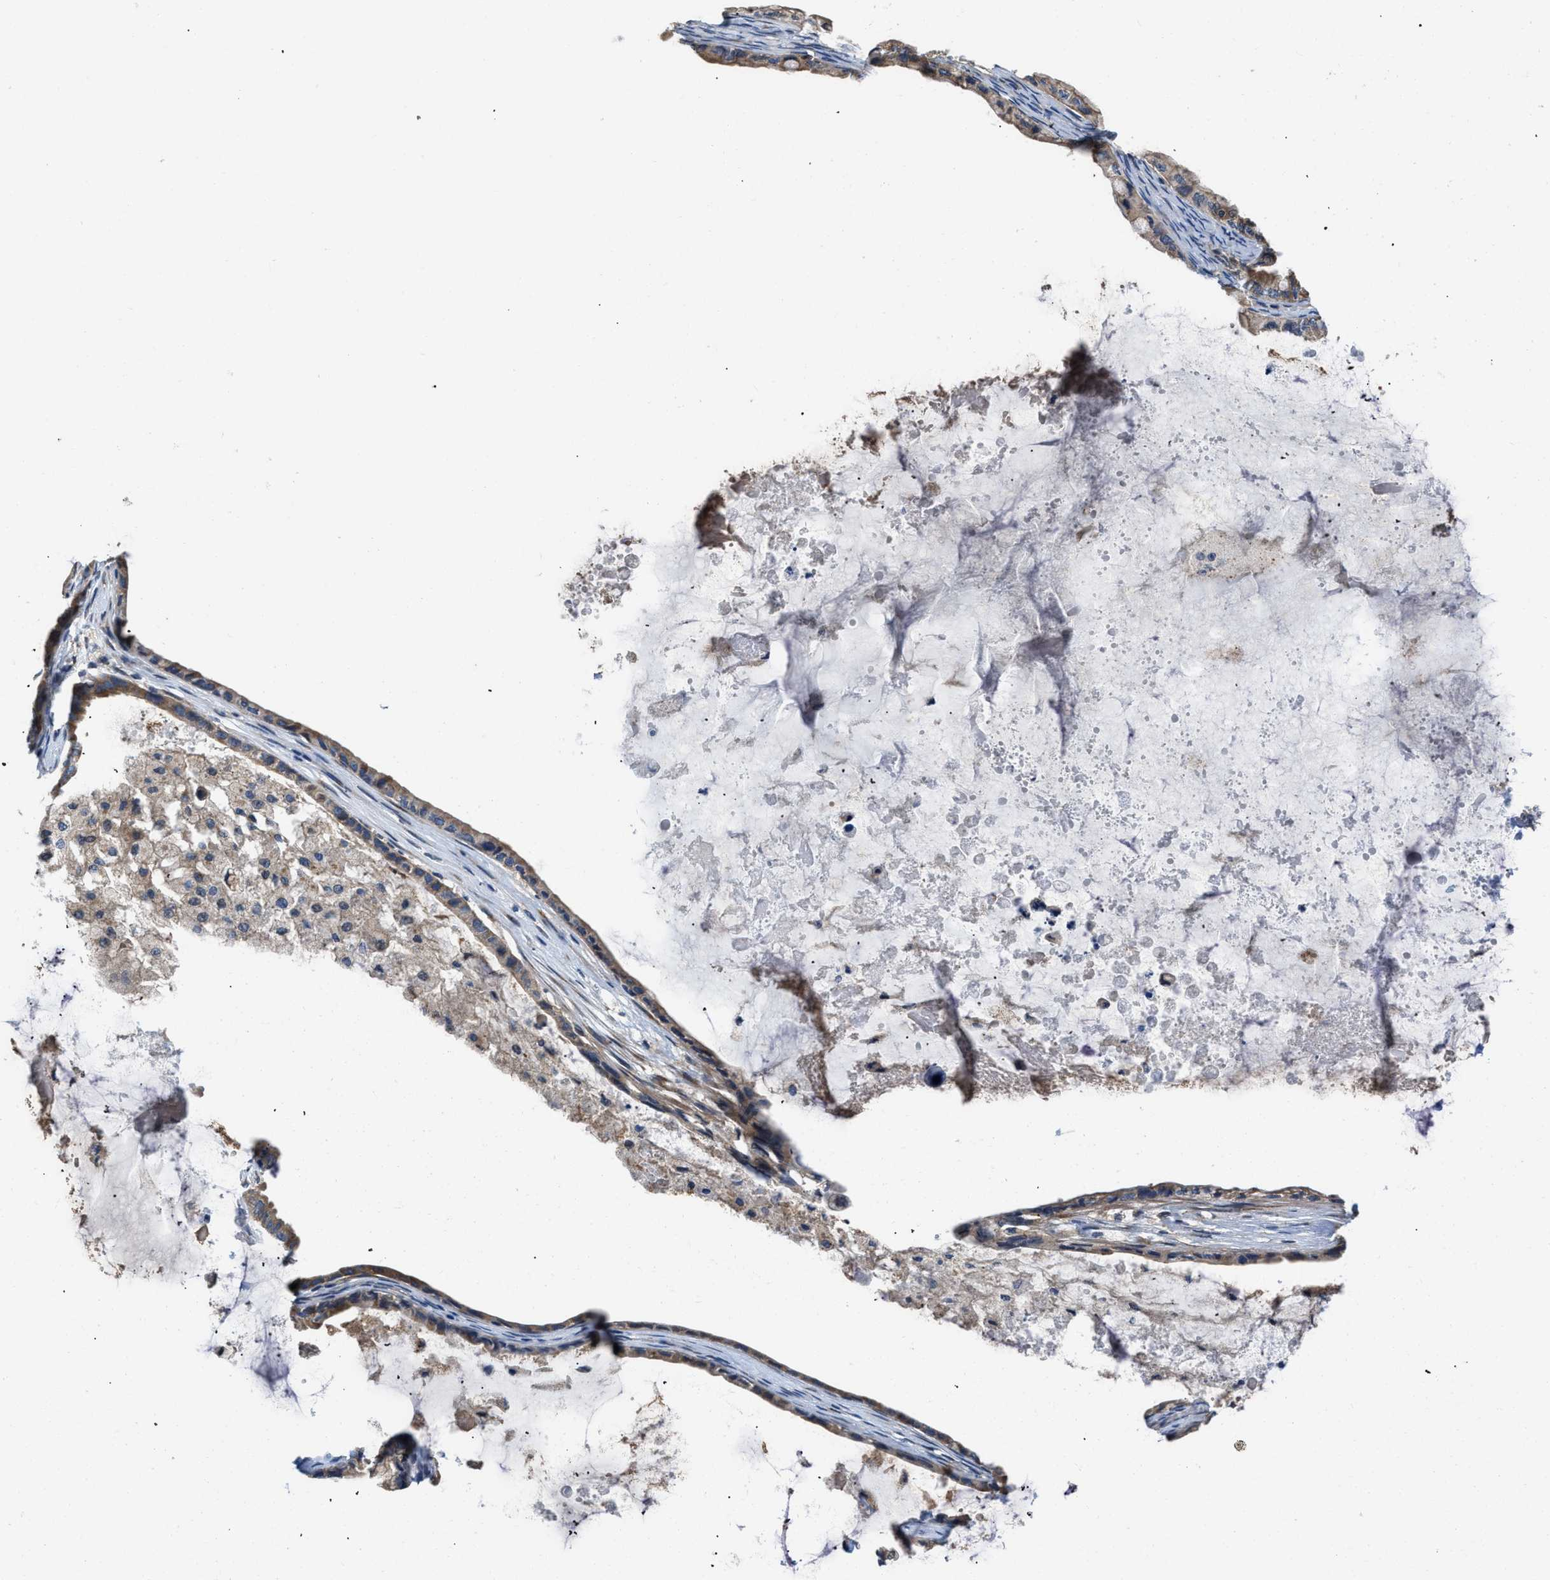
{"staining": {"intensity": "moderate", "quantity": ">75%", "location": "cytoplasmic/membranous"}, "tissue": "ovarian cancer", "cell_type": "Tumor cells", "image_type": "cancer", "snomed": [{"axis": "morphology", "description": "Cystadenocarcinoma, mucinous, NOS"}, {"axis": "topography", "description": "Ovary"}], "caption": "Protein expression analysis of ovarian cancer exhibits moderate cytoplasmic/membranous positivity in approximately >75% of tumor cells. (Brightfield microscopy of DAB IHC at high magnification).", "gene": "CEP128", "patient": {"sex": "female", "age": 80}}